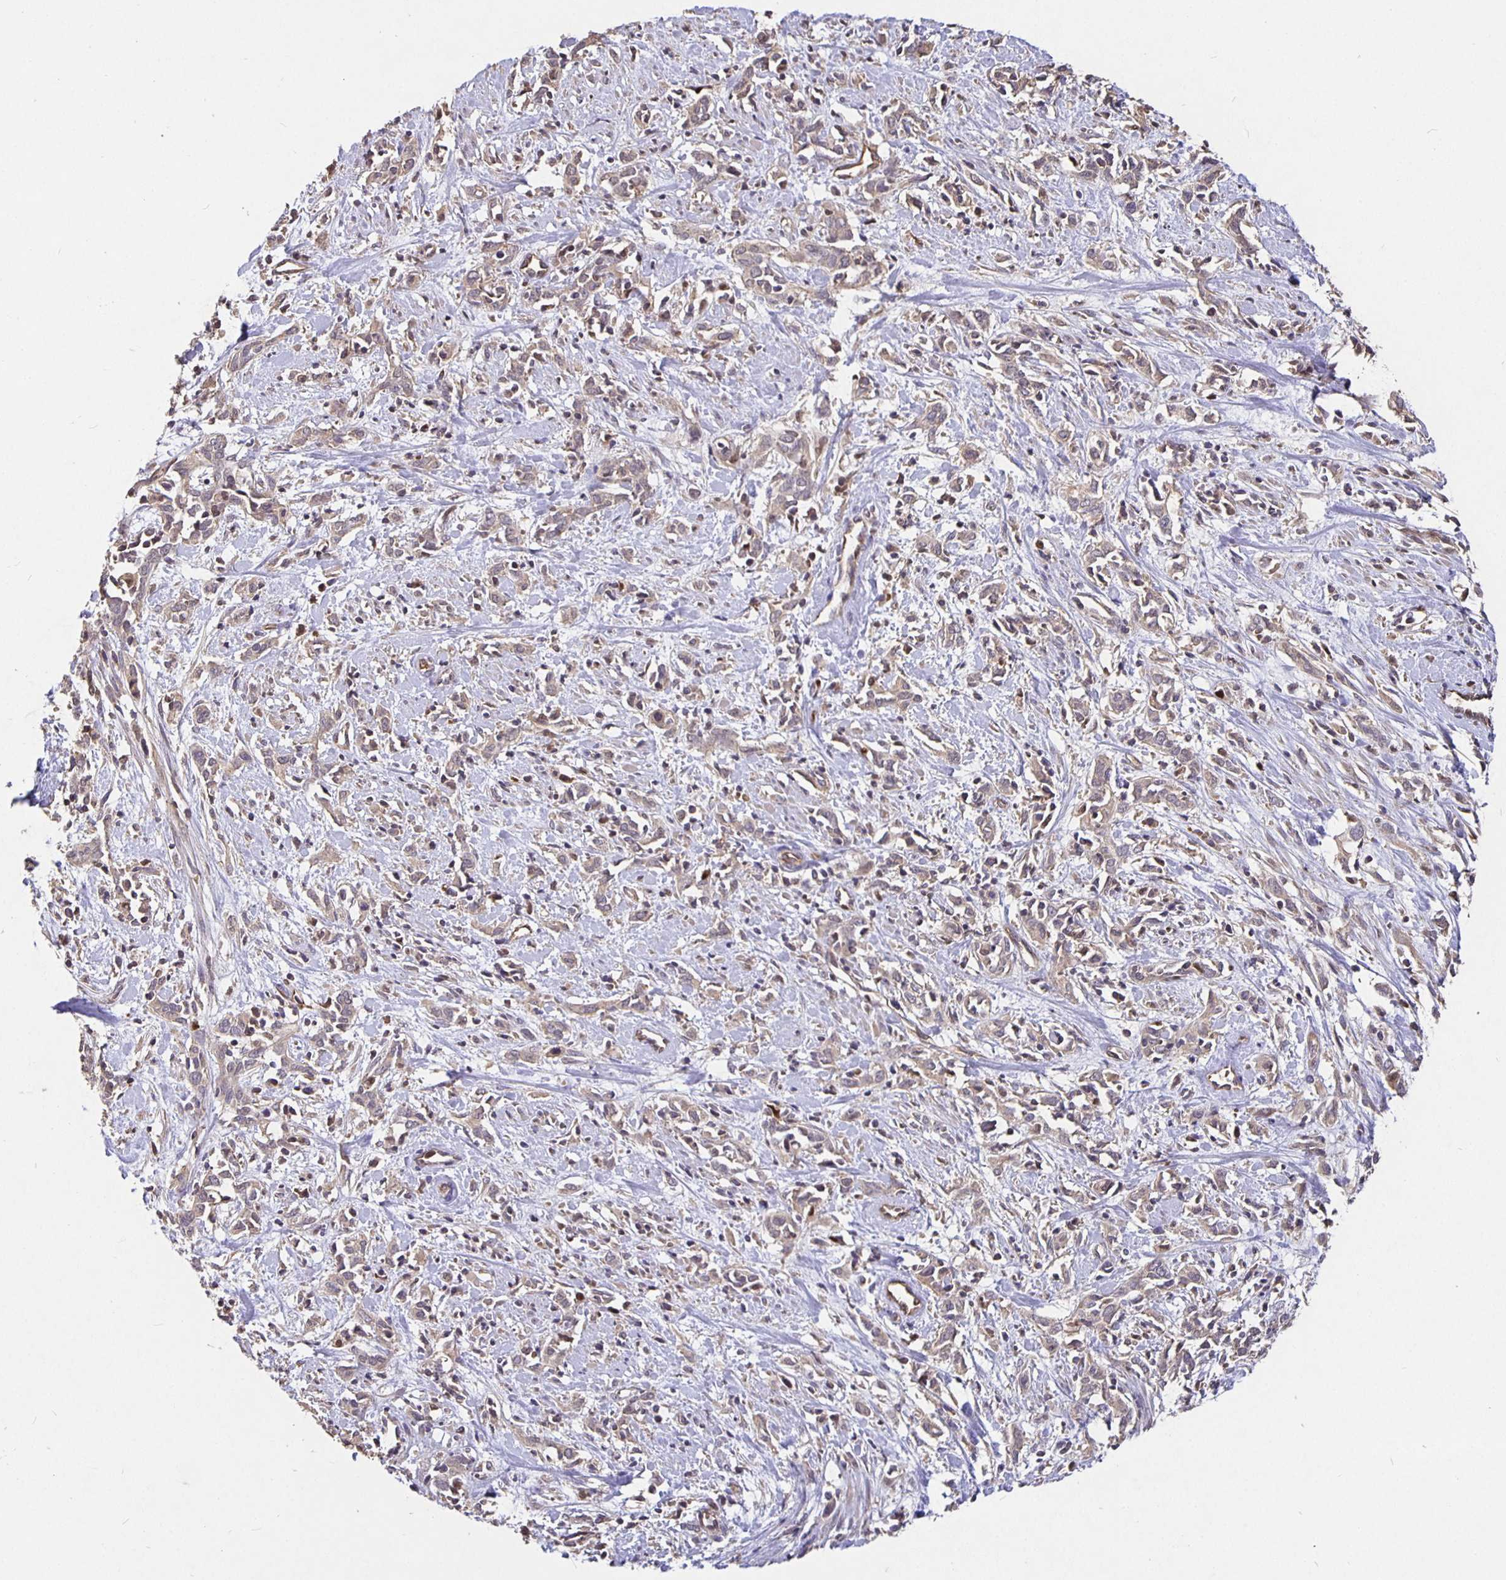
{"staining": {"intensity": "weak", "quantity": "25%-75%", "location": "cytoplasmic/membranous"}, "tissue": "cervical cancer", "cell_type": "Tumor cells", "image_type": "cancer", "snomed": [{"axis": "morphology", "description": "Adenocarcinoma, NOS"}, {"axis": "topography", "description": "Cervix"}], "caption": "The image shows immunohistochemical staining of cervical adenocarcinoma. There is weak cytoplasmic/membranous expression is appreciated in approximately 25%-75% of tumor cells. (DAB (3,3'-diaminobenzidine) IHC with brightfield microscopy, high magnification).", "gene": "NOG", "patient": {"sex": "female", "age": 40}}